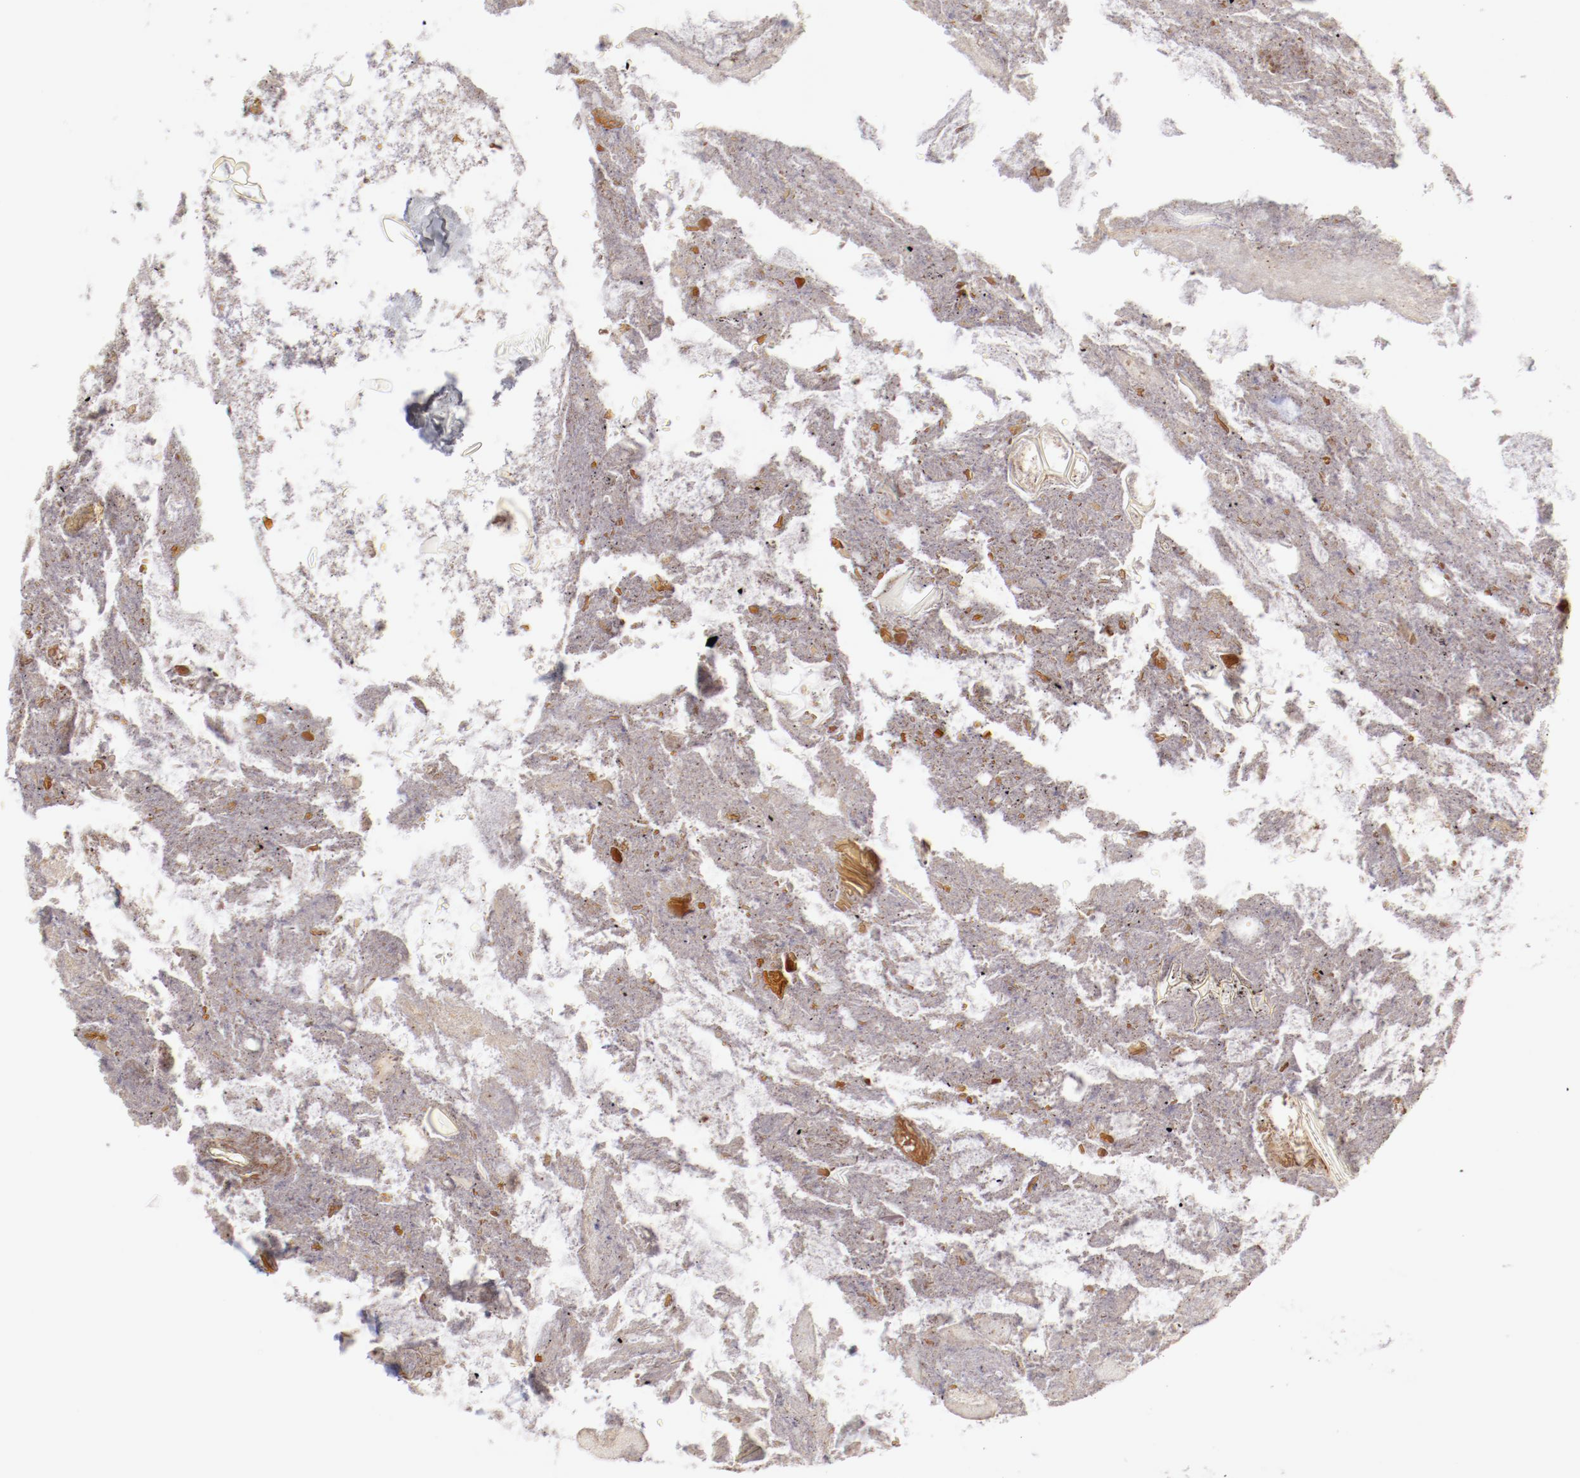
{"staining": {"intensity": "weak", "quantity": ">75%", "location": "cytoplasmic/membranous"}, "tissue": "appendix", "cell_type": "Glandular cells", "image_type": "normal", "snomed": [{"axis": "morphology", "description": "Normal tissue, NOS"}, {"axis": "topography", "description": "Appendix"}], "caption": "This is an image of immunohistochemistry (IHC) staining of normal appendix, which shows weak positivity in the cytoplasmic/membranous of glandular cells.", "gene": "SETD3", "patient": {"sex": "female", "age": 10}}